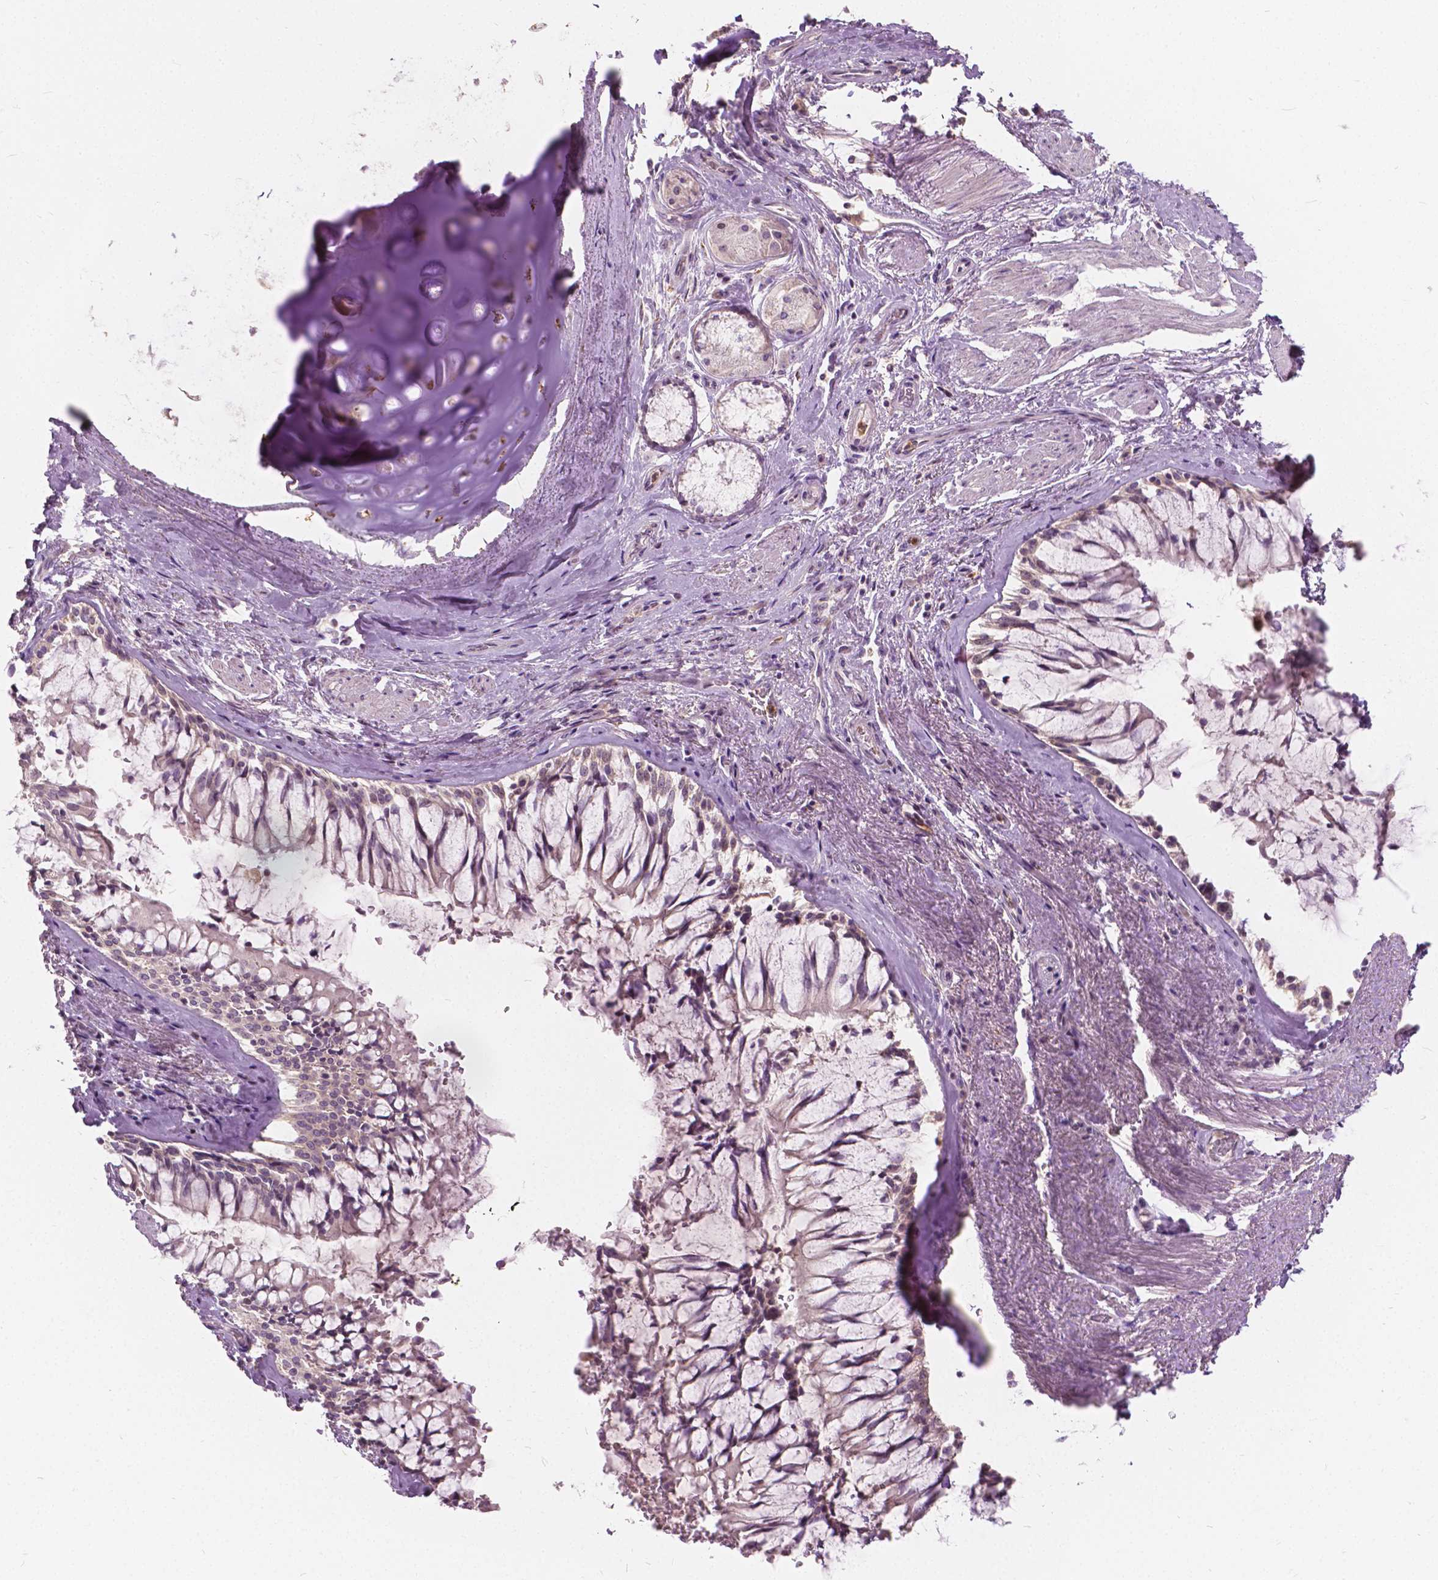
{"staining": {"intensity": "moderate", "quantity": "25%-75%", "location": "nuclear"}, "tissue": "adipose tissue", "cell_type": "Adipocytes", "image_type": "normal", "snomed": [{"axis": "morphology", "description": "Normal tissue, NOS"}, {"axis": "topography", "description": "Cartilage tissue"}, {"axis": "topography", "description": "Bronchus"}], "caption": "The immunohistochemical stain highlights moderate nuclear expression in adipocytes of normal adipose tissue. The staining was performed using DAB to visualize the protein expression in brown, while the nuclei were stained in blue with hematoxylin (Magnification: 20x).", "gene": "DLX6", "patient": {"sex": "male", "age": 64}}